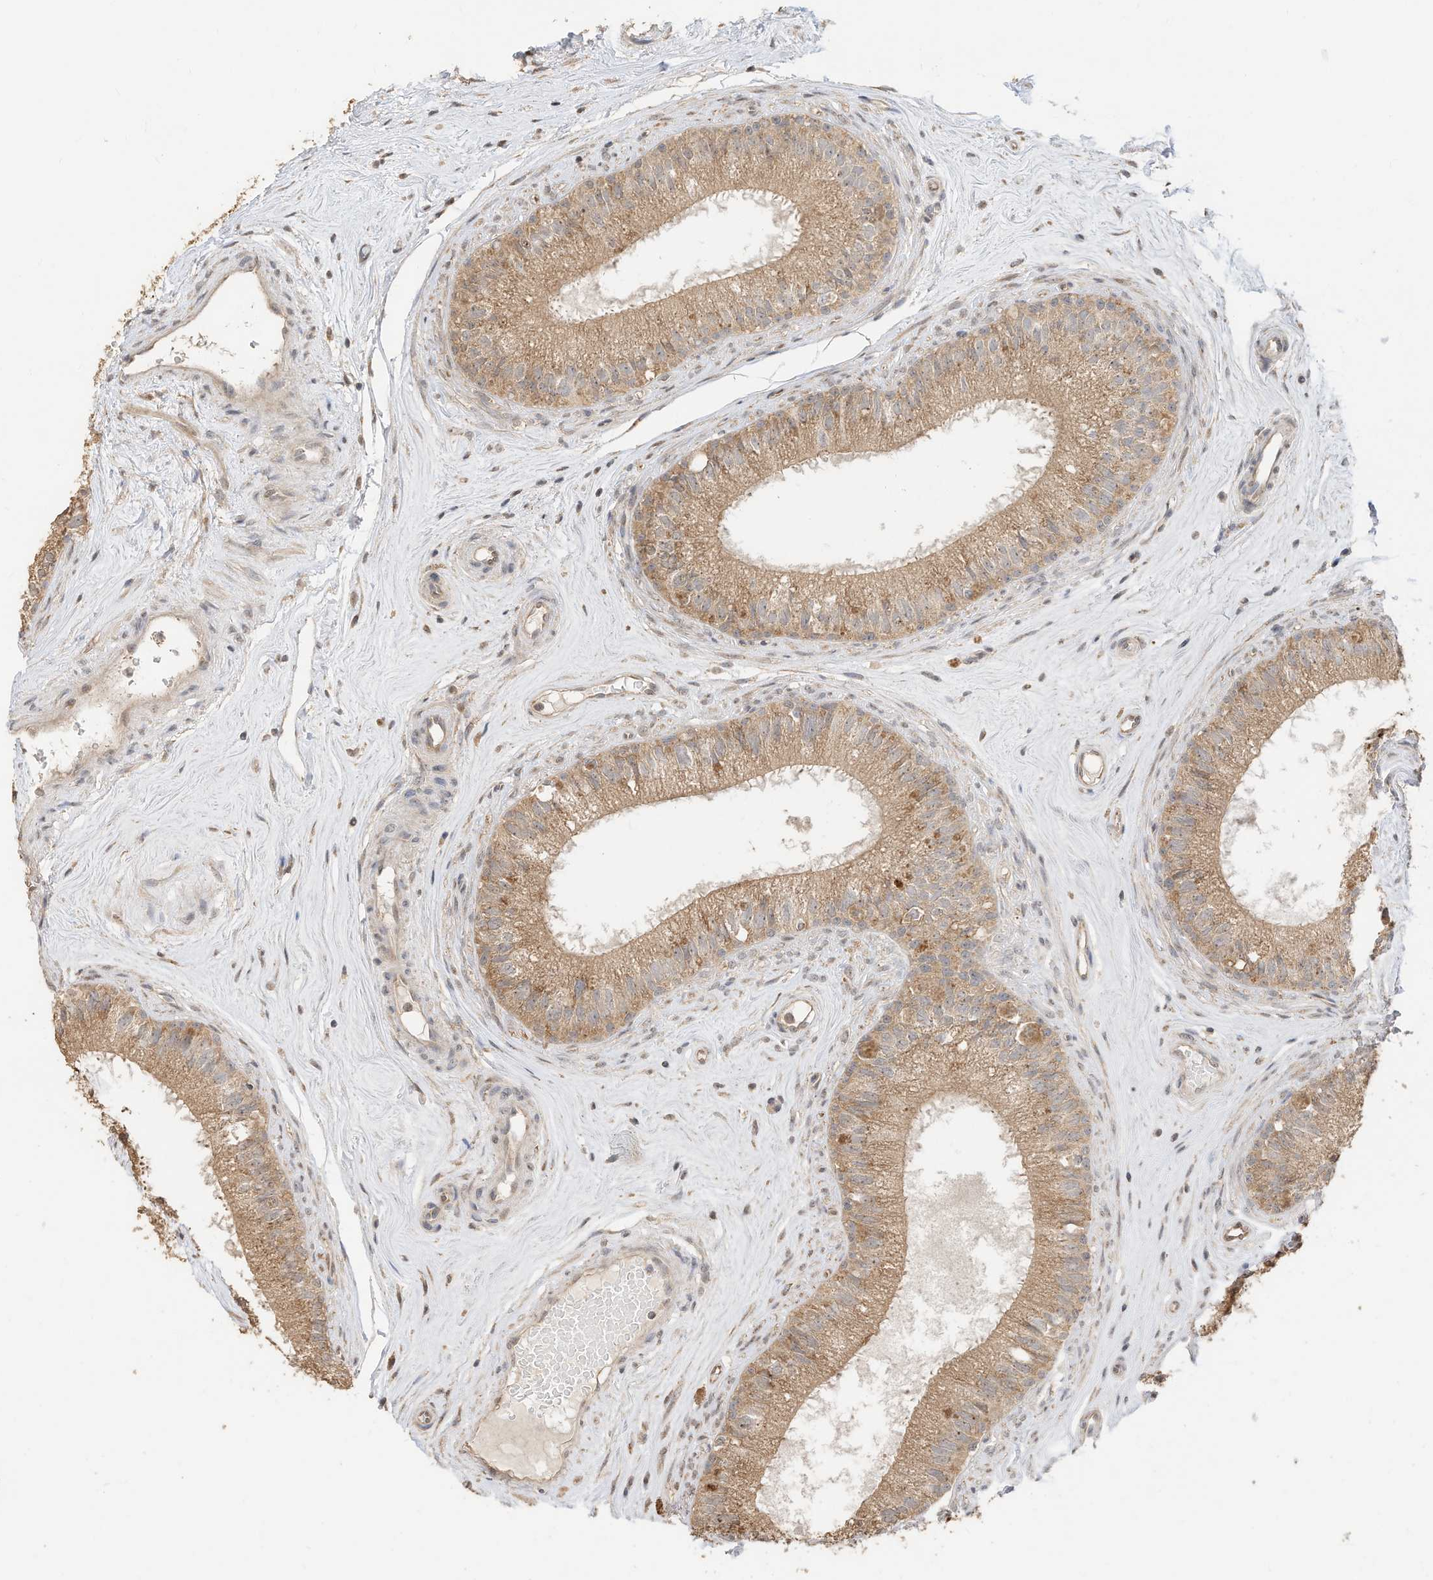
{"staining": {"intensity": "moderate", "quantity": ">75%", "location": "cytoplasmic/membranous"}, "tissue": "epididymis", "cell_type": "Glandular cells", "image_type": "normal", "snomed": [{"axis": "morphology", "description": "Normal tissue, NOS"}, {"axis": "topography", "description": "Epididymis"}], "caption": "Immunohistochemical staining of normal human epididymis displays moderate cytoplasmic/membranous protein staining in approximately >75% of glandular cells.", "gene": "CAGE1", "patient": {"sex": "male", "age": 71}}